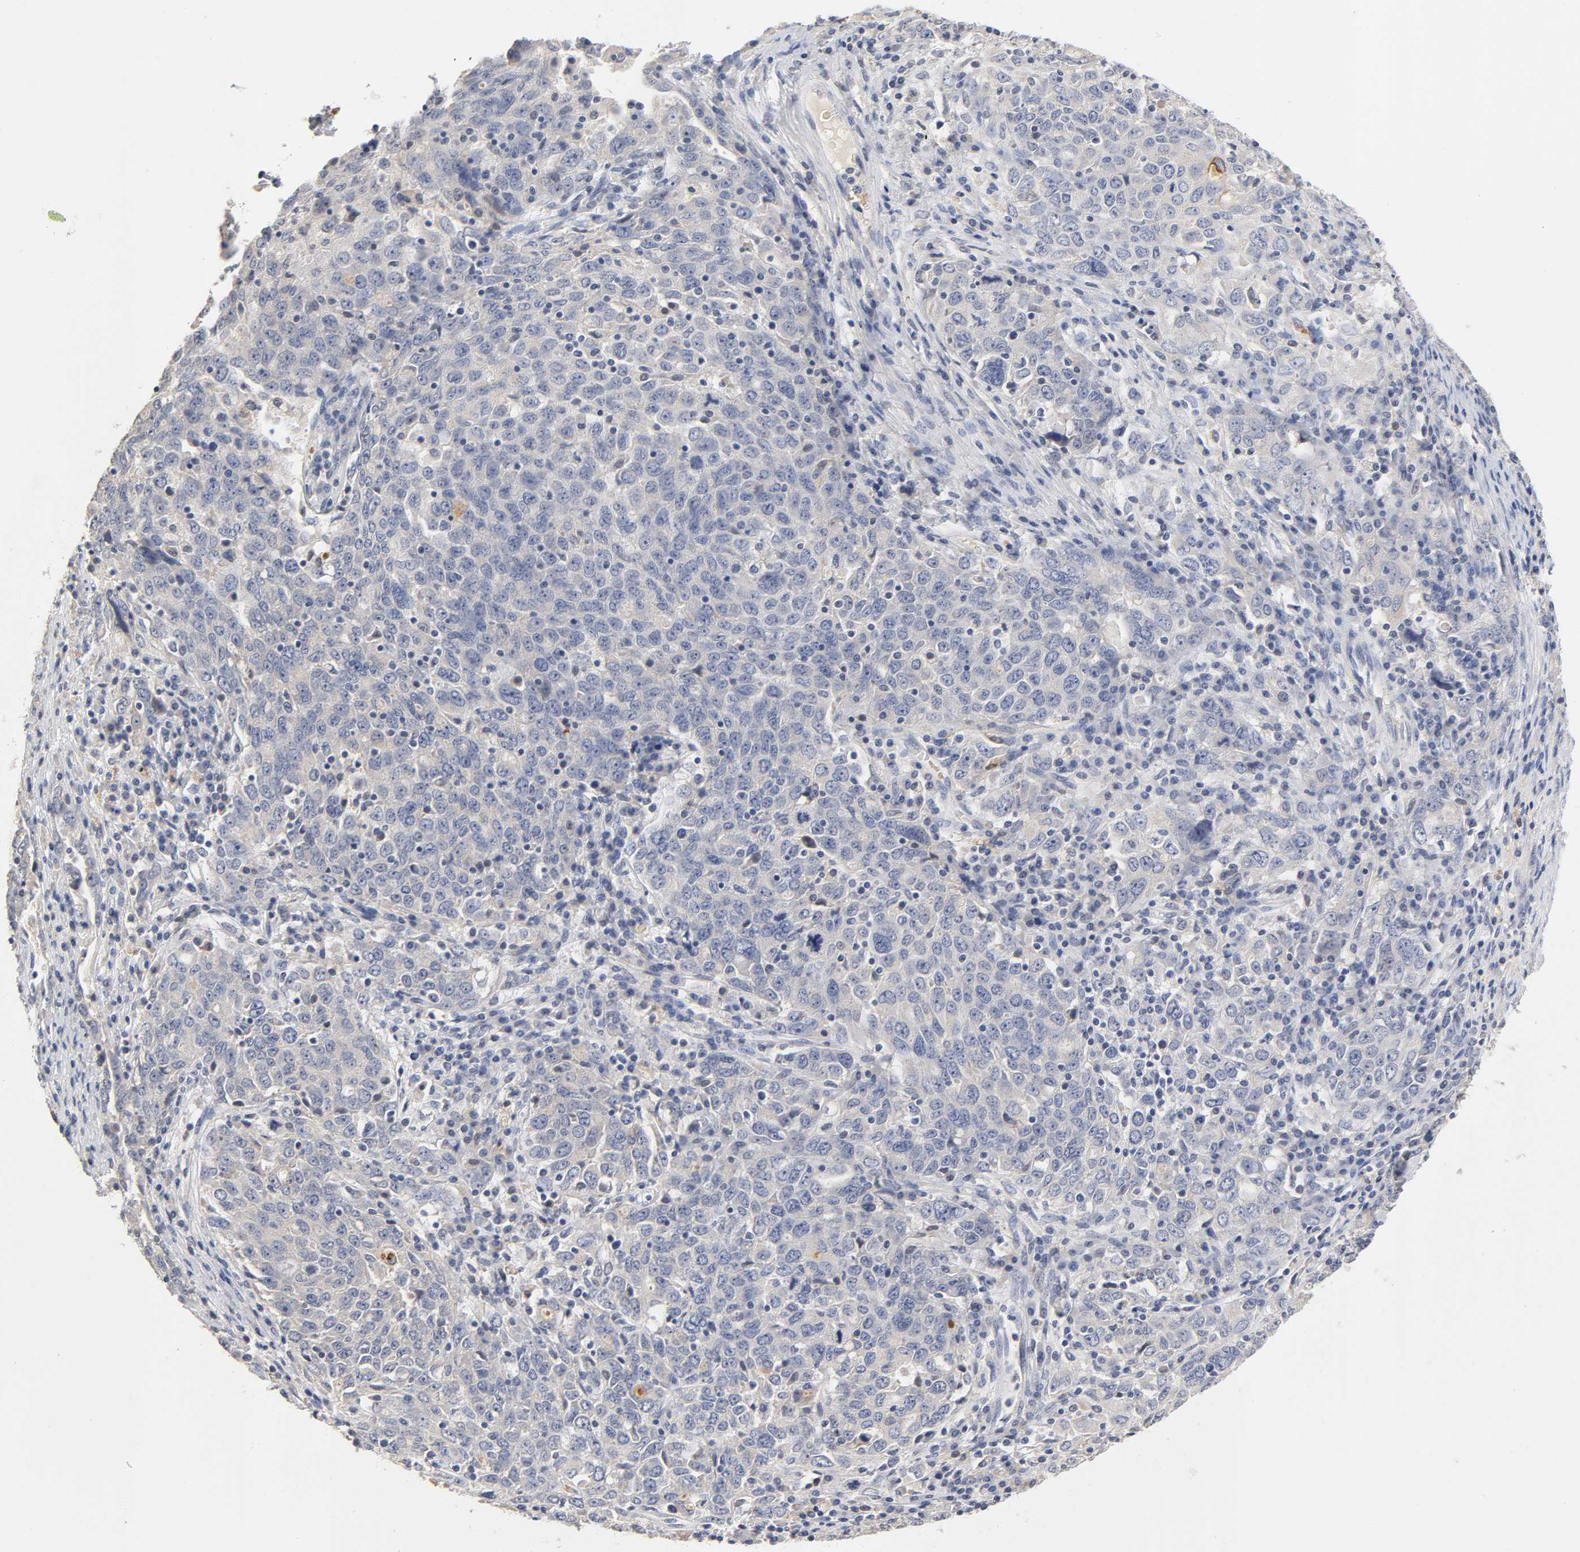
{"staining": {"intensity": "negative", "quantity": "none", "location": "none"}, "tissue": "ovarian cancer", "cell_type": "Tumor cells", "image_type": "cancer", "snomed": [{"axis": "morphology", "description": "Carcinoma, endometroid"}, {"axis": "topography", "description": "Ovary"}], "caption": "A micrograph of ovarian cancer stained for a protein reveals no brown staining in tumor cells.", "gene": "OVOL1", "patient": {"sex": "female", "age": 62}}